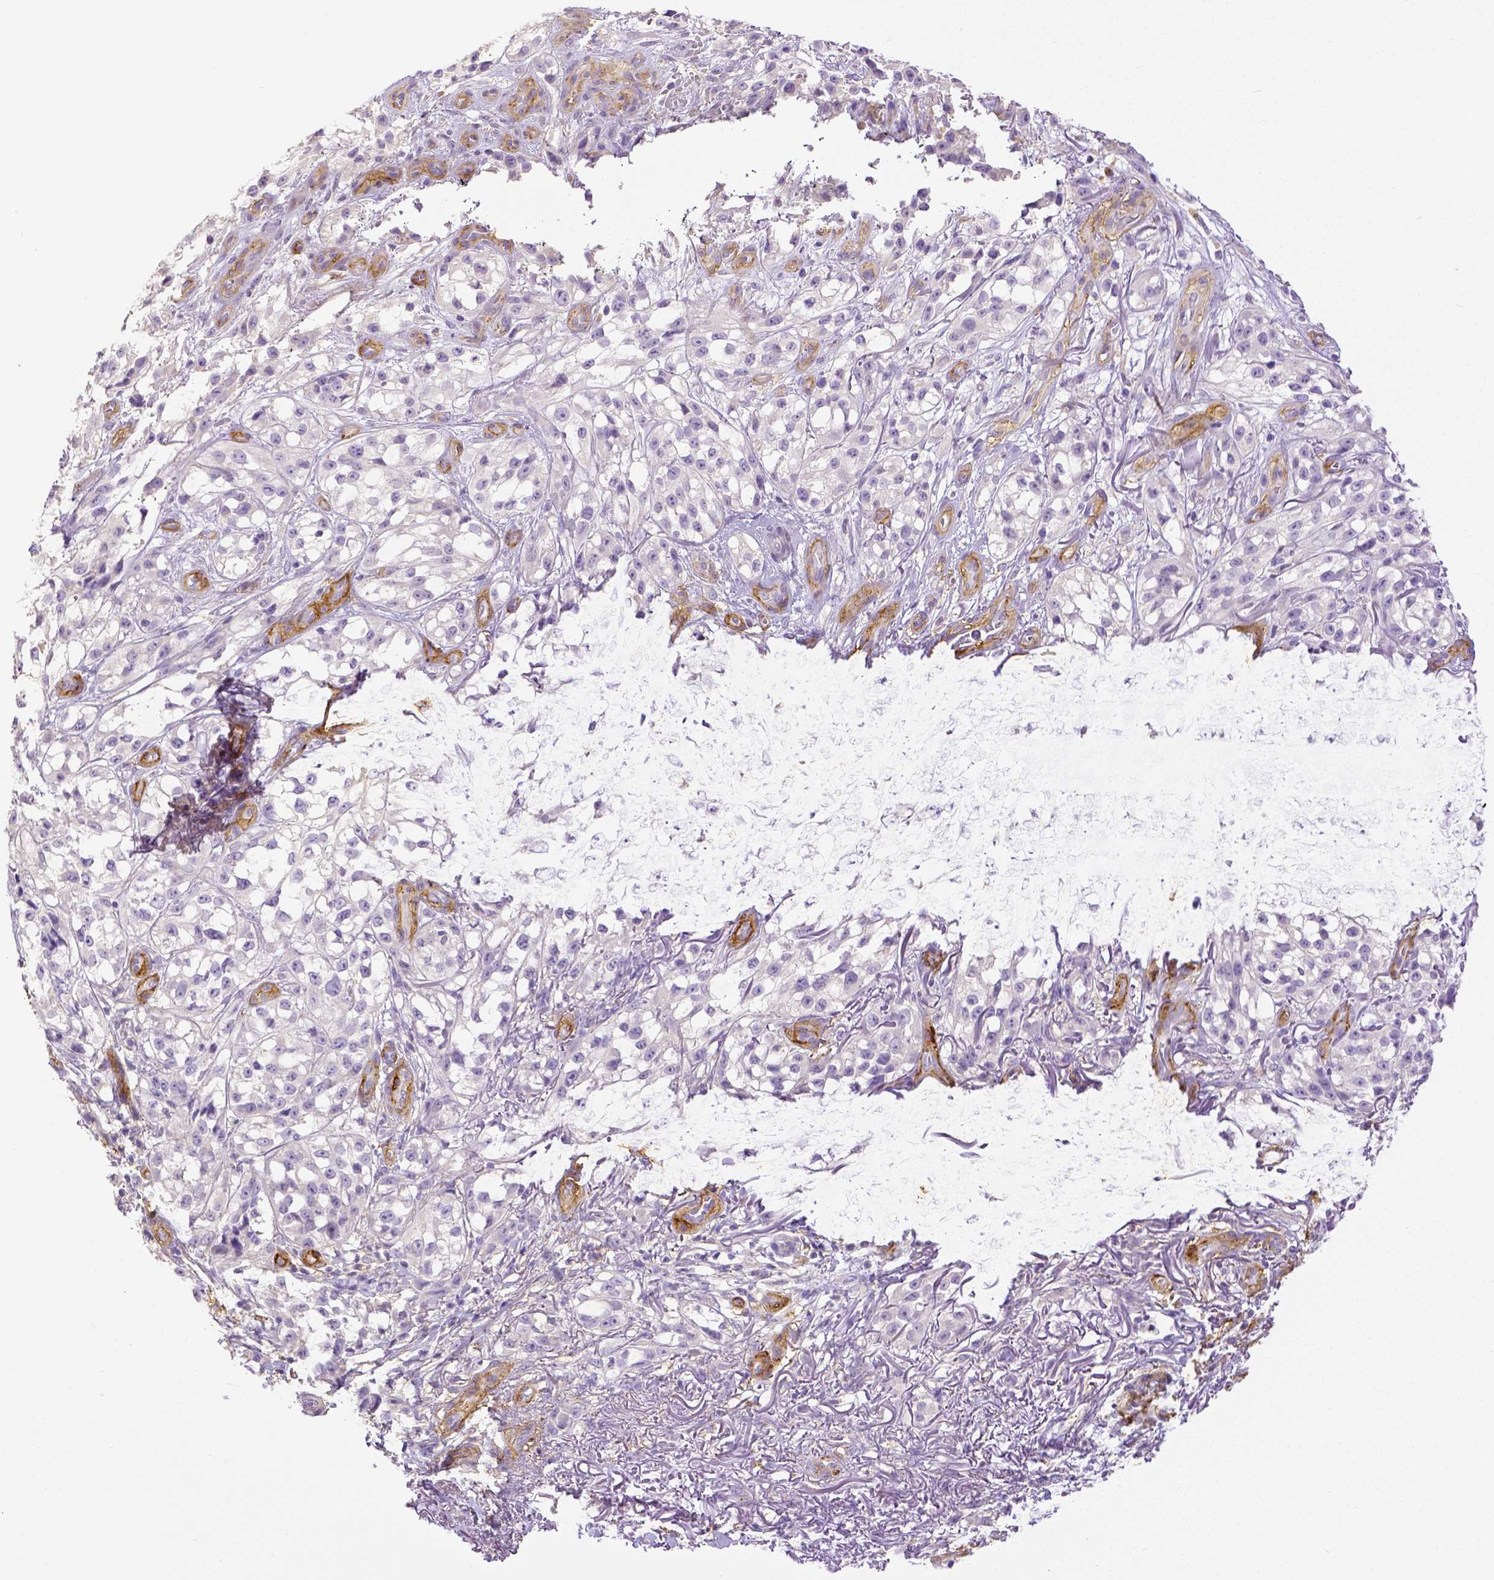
{"staining": {"intensity": "negative", "quantity": "none", "location": "none"}, "tissue": "melanoma", "cell_type": "Tumor cells", "image_type": "cancer", "snomed": [{"axis": "morphology", "description": "Malignant melanoma, NOS"}, {"axis": "topography", "description": "Skin"}], "caption": "The photomicrograph displays no significant positivity in tumor cells of melanoma. (DAB immunohistochemistry visualized using brightfield microscopy, high magnification).", "gene": "THY1", "patient": {"sex": "female", "age": 85}}